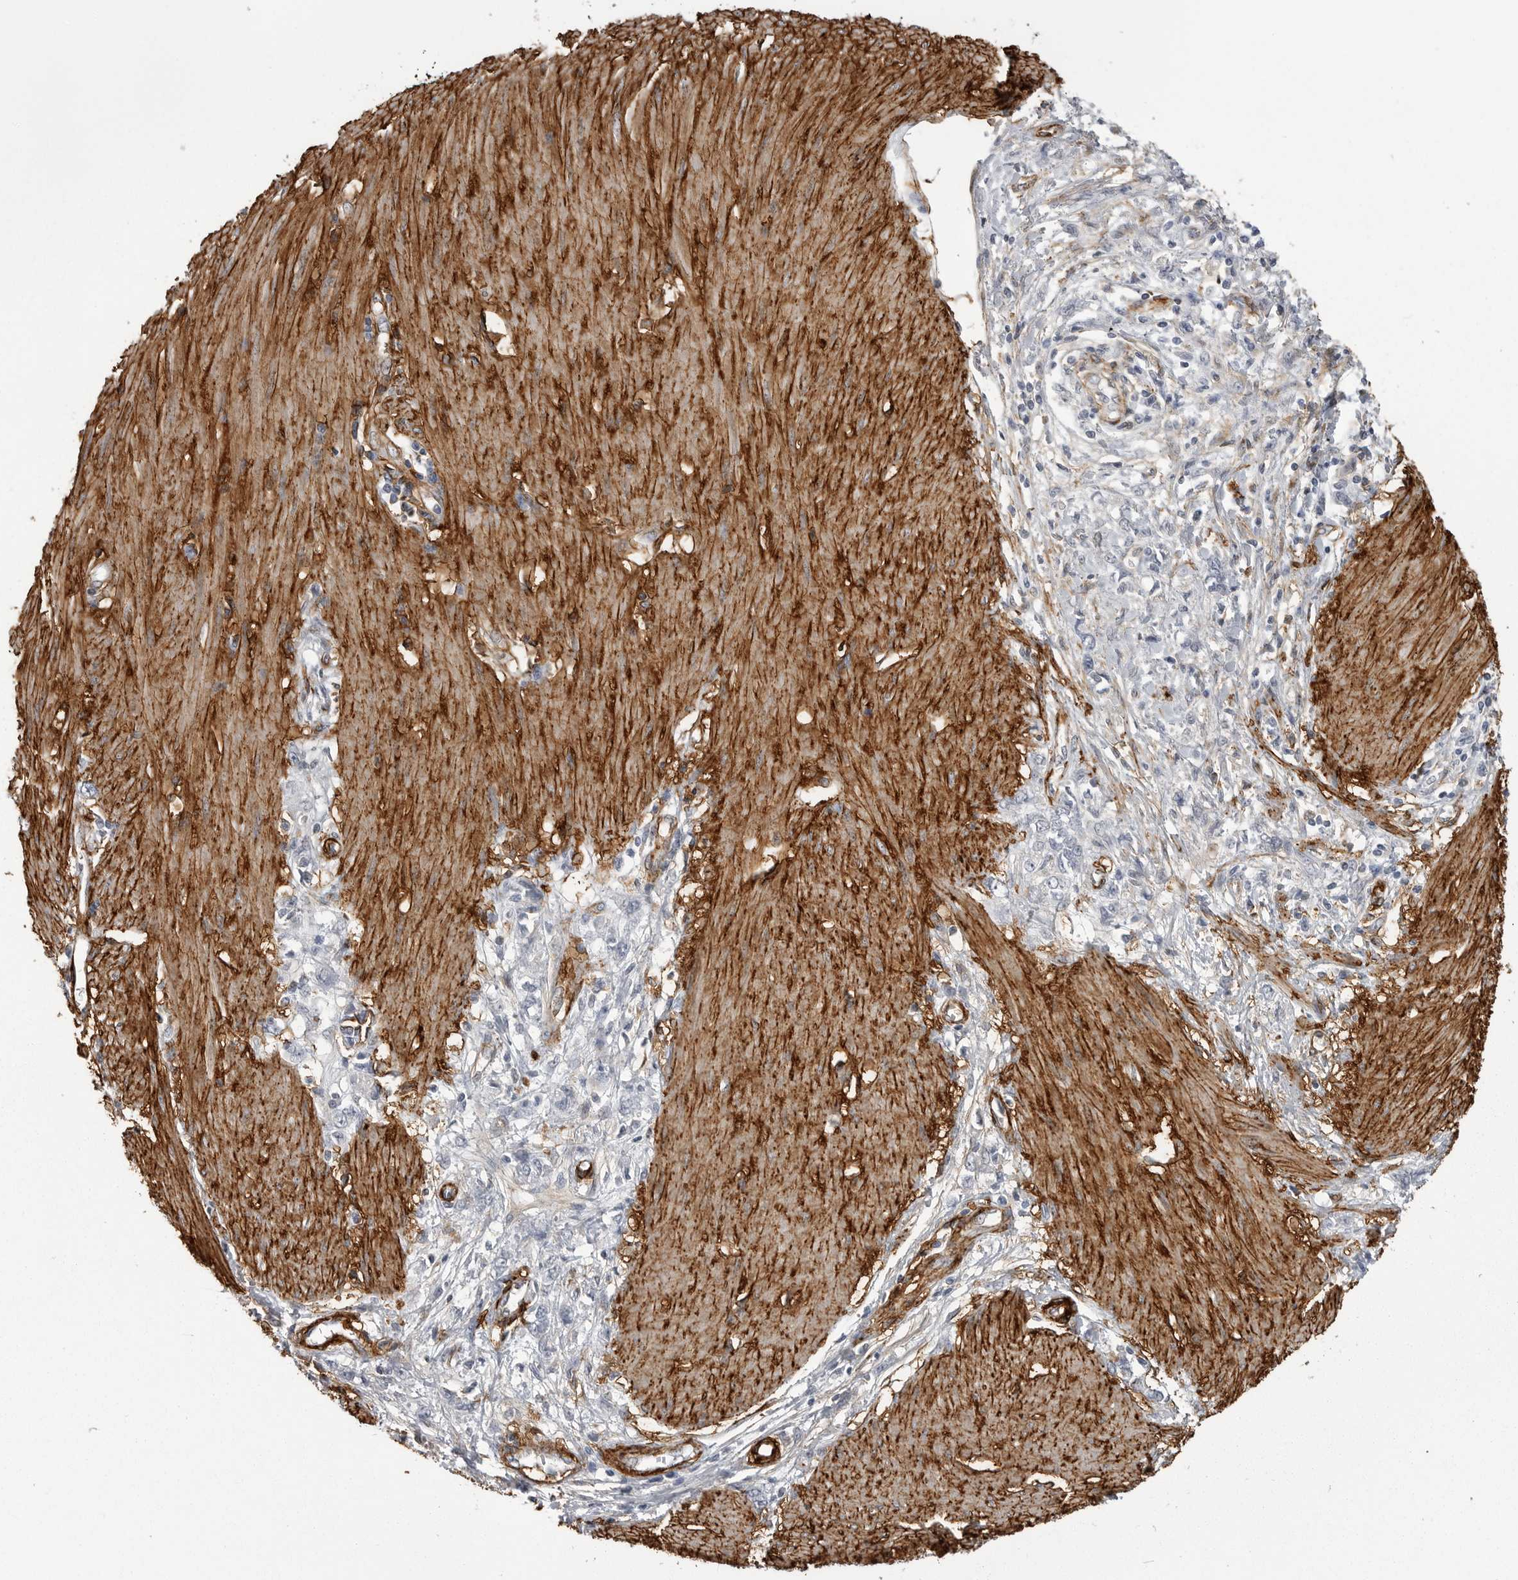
{"staining": {"intensity": "negative", "quantity": "none", "location": "none"}, "tissue": "stomach cancer", "cell_type": "Tumor cells", "image_type": "cancer", "snomed": [{"axis": "morphology", "description": "Adenocarcinoma, NOS"}, {"axis": "topography", "description": "Stomach"}], "caption": "IHC of stomach adenocarcinoma demonstrates no staining in tumor cells. (DAB immunohistochemistry (IHC), high magnification).", "gene": "AOC3", "patient": {"sex": "female", "age": 76}}